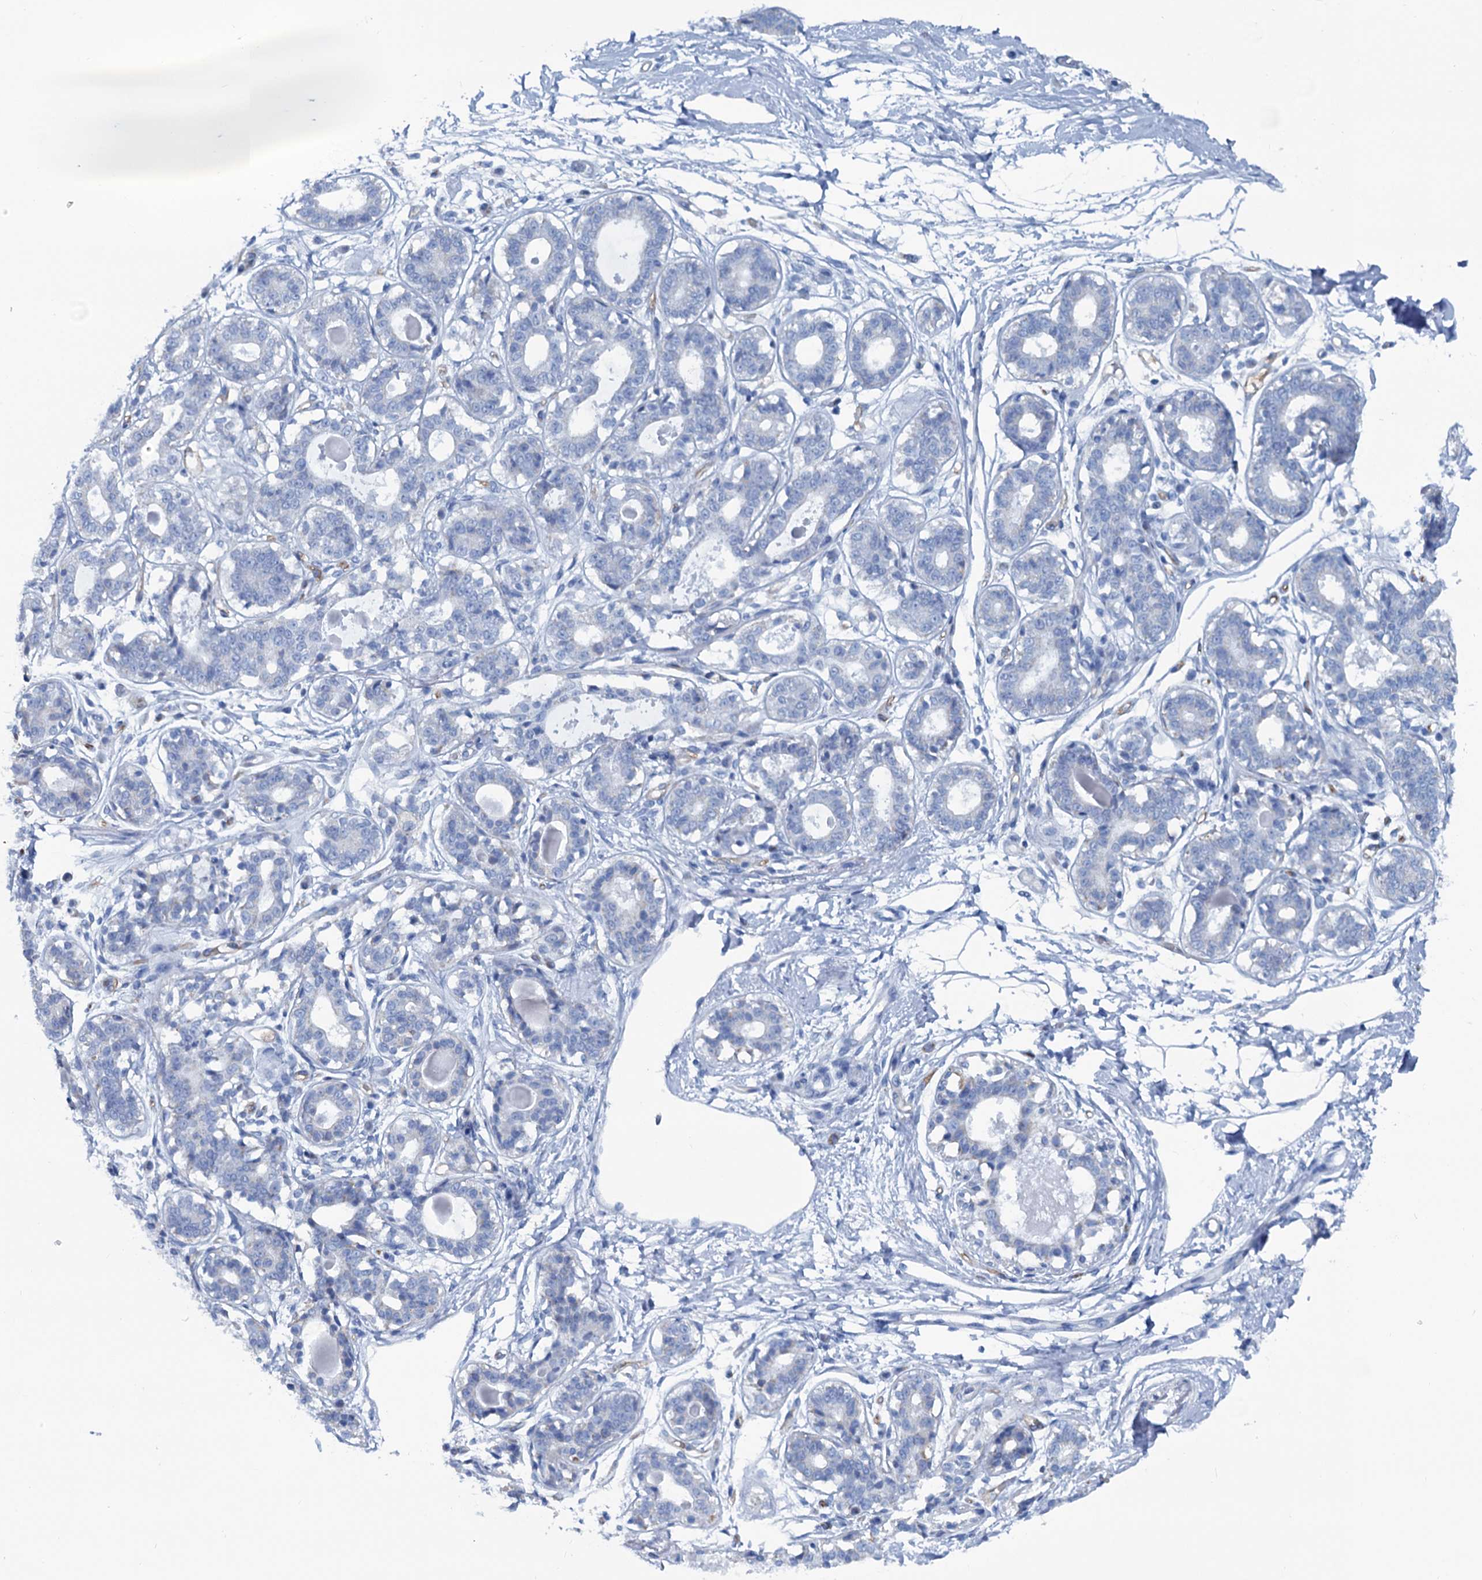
{"staining": {"intensity": "negative", "quantity": "none", "location": "none"}, "tissue": "breast", "cell_type": "Adipocytes", "image_type": "normal", "snomed": [{"axis": "morphology", "description": "Normal tissue, NOS"}, {"axis": "topography", "description": "Breast"}], "caption": "High power microscopy histopathology image of an immunohistochemistry (IHC) photomicrograph of normal breast, revealing no significant expression in adipocytes.", "gene": "SLC1A3", "patient": {"sex": "female", "age": 45}}